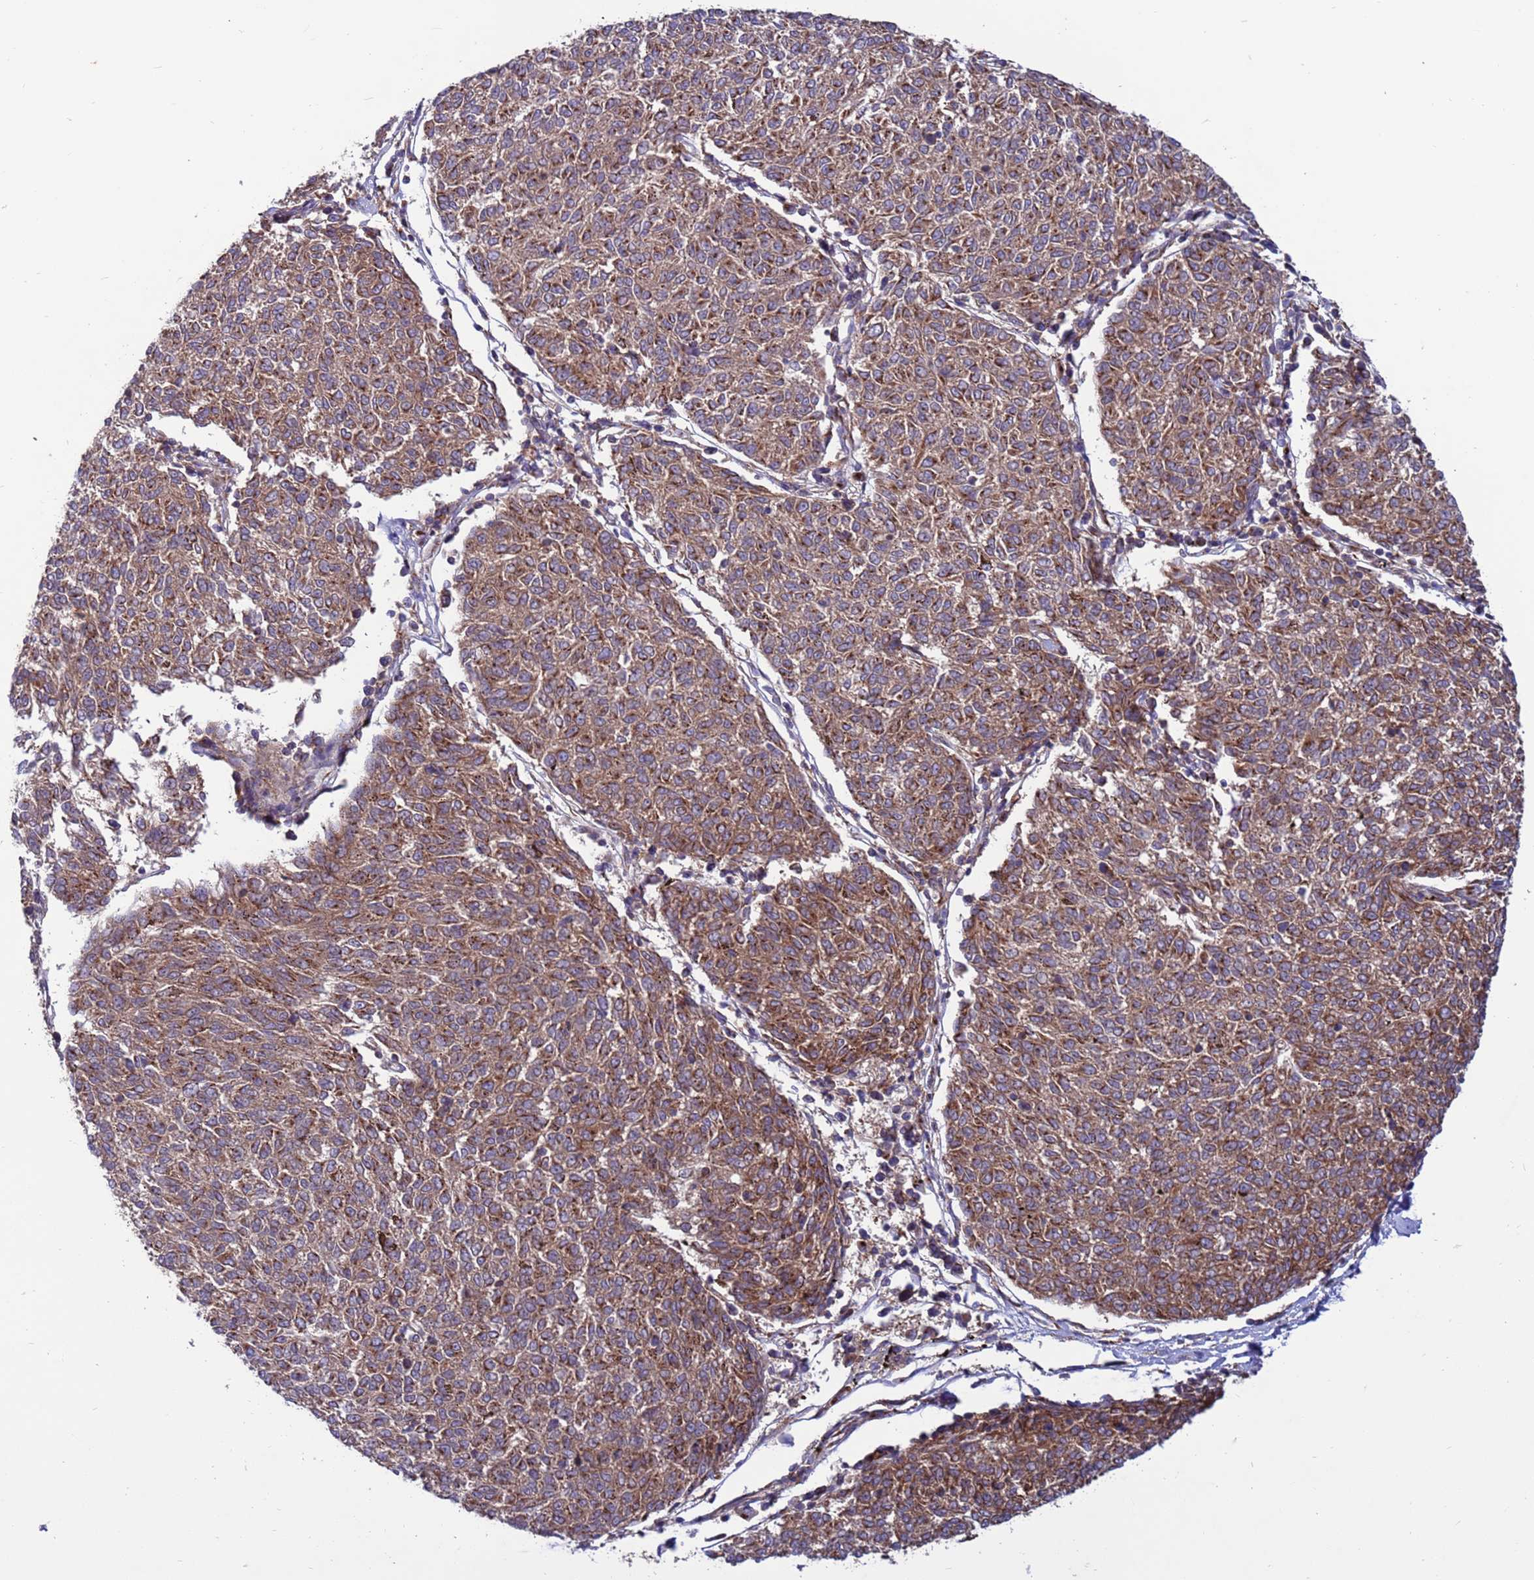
{"staining": {"intensity": "moderate", "quantity": ">75%", "location": "cytoplasmic/membranous"}, "tissue": "melanoma", "cell_type": "Tumor cells", "image_type": "cancer", "snomed": [{"axis": "morphology", "description": "Malignant melanoma, NOS"}, {"axis": "topography", "description": "Skin"}], "caption": "This photomicrograph reveals IHC staining of human melanoma, with medium moderate cytoplasmic/membranous staining in about >75% of tumor cells.", "gene": "ZC3HAV1", "patient": {"sex": "female", "age": 72}}